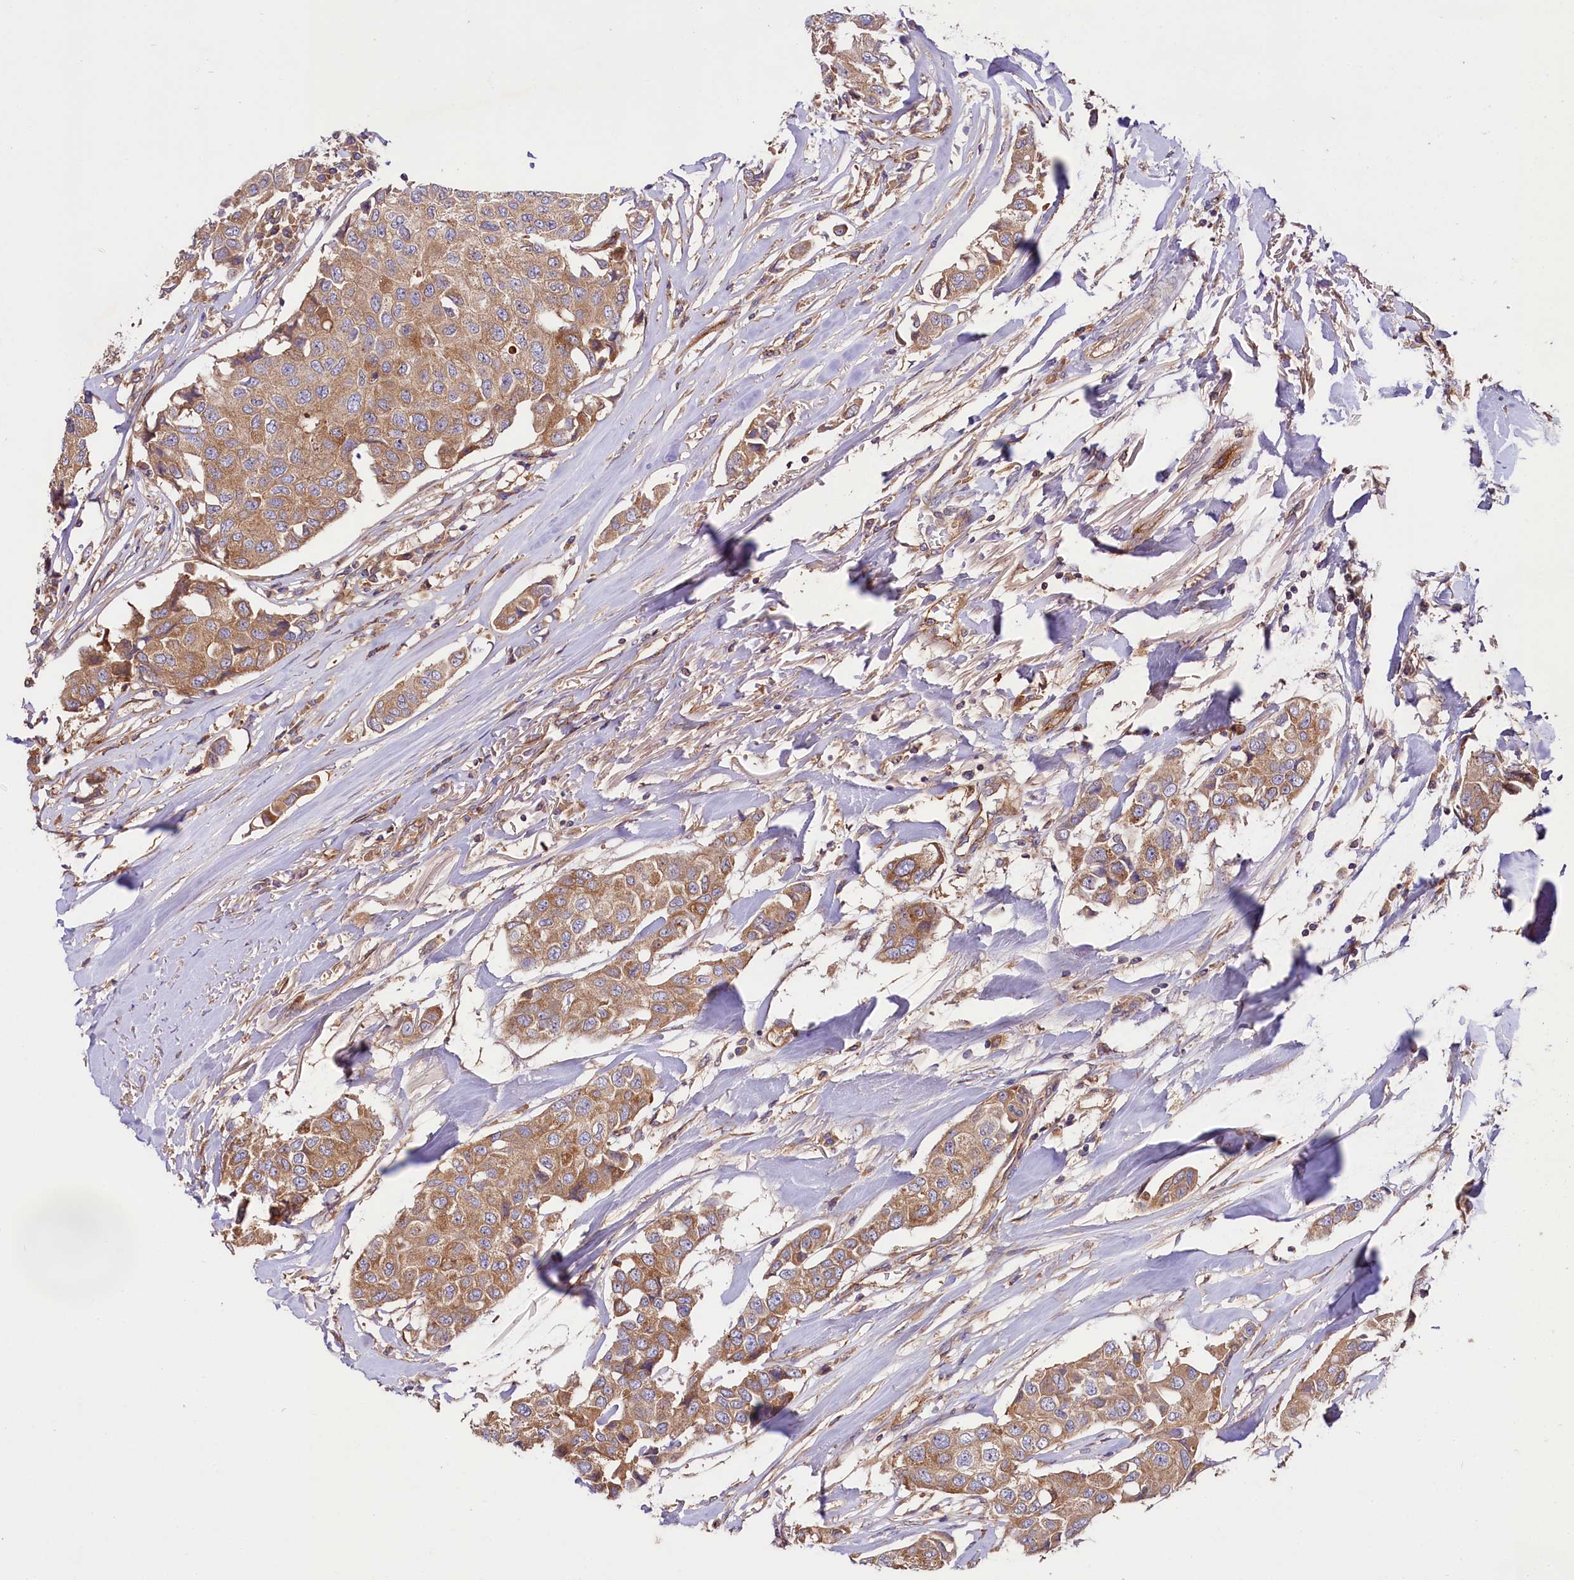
{"staining": {"intensity": "moderate", "quantity": ">75%", "location": "cytoplasmic/membranous"}, "tissue": "breast cancer", "cell_type": "Tumor cells", "image_type": "cancer", "snomed": [{"axis": "morphology", "description": "Duct carcinoma"}, {"axis": "topography", "description": "Breast"}], "caption": "A micrograph of intraductal carcinoma (breast) stained for a protein reveals moderate cytoplasmic/membranous brown staining in tumor cells.", "gene": "CEP295", "patient": {"sex": "female", "age": 80}}